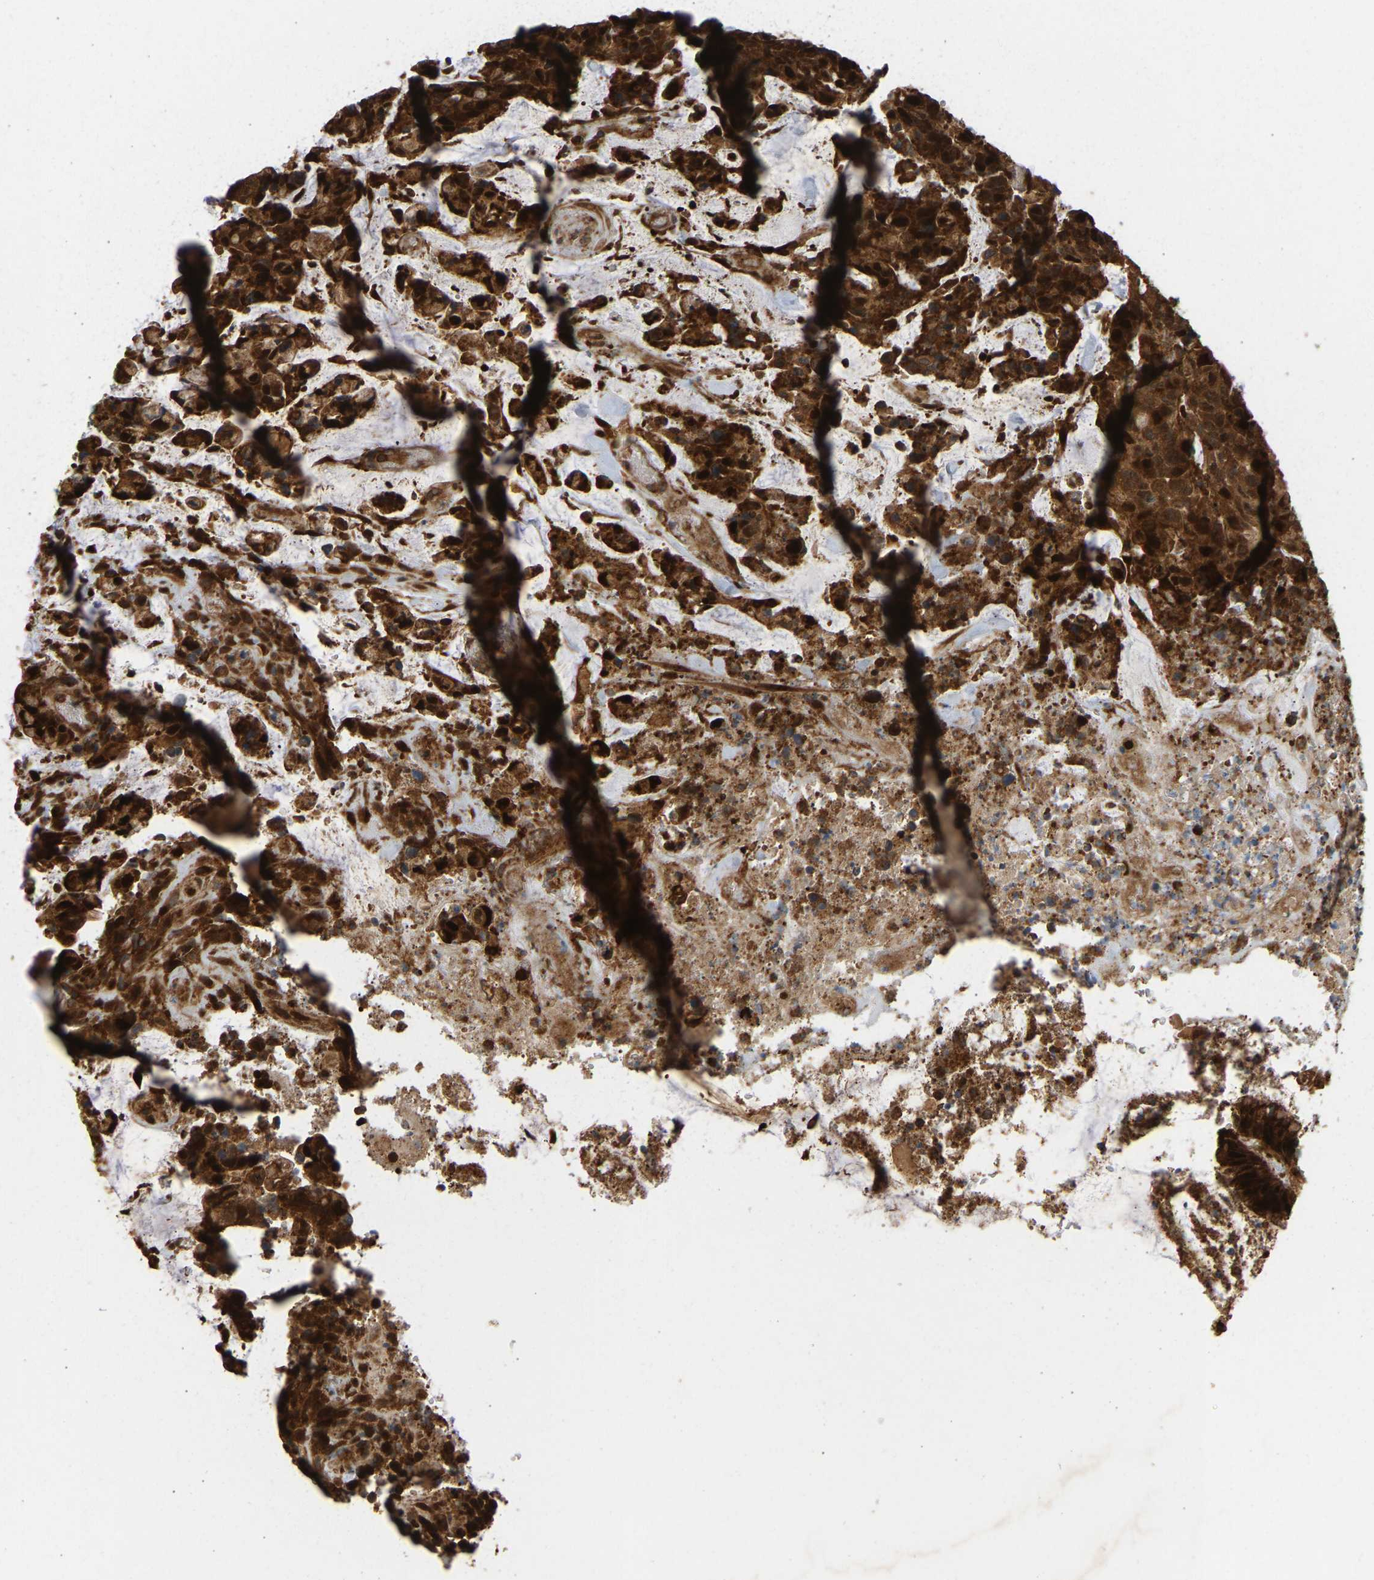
{"staining": {"intensity": "strong", "quantity": ">75%", "location": "cytoplasmic/membranous,nuclear"}, "tissue": "colorectal cancer", "cell_type": "Tumor cells", "image_type": "cancer", "snomed": [{"axis": "morphology", "description": "Adenocarcinoma, NOS"}, {"axis": "topography", "description": "Colon"}], "caption": "A high-resolution histopathology image shows immunohistochemistry (IHC) staining of colorectal adenocarcinoma, which reveals strong cytoplasmic/membranous and nuclear expression in approximately >75% of tumor cells. (DAB (3,3'-diaminobenzidine) IHC with brightfield microscopy, high magnification).", "gene": "GOPC", "patient": {"sex": "female", "age": 86}}